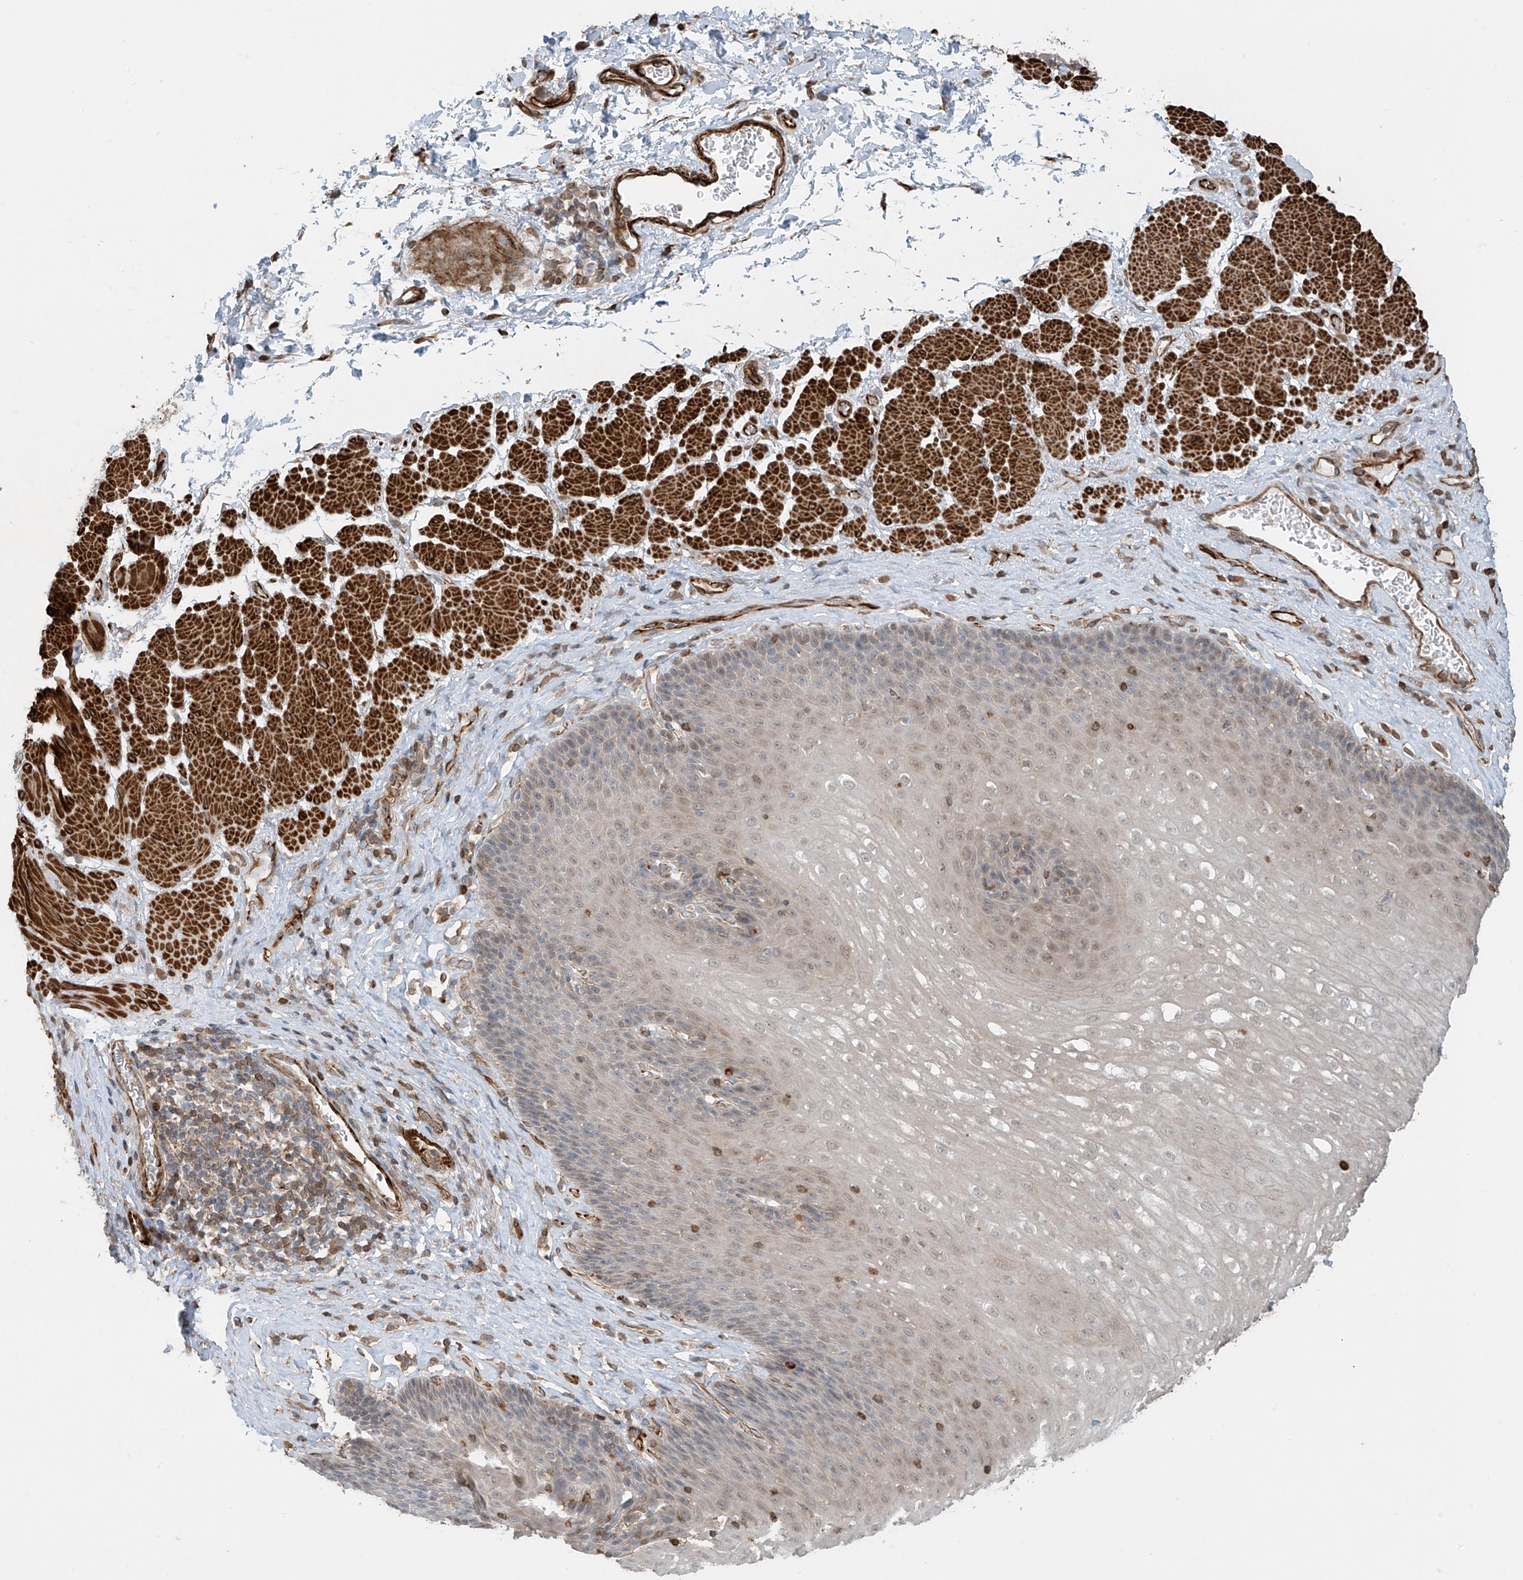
{"staining": {"intensity": "weak", "quantity": "<25%", "location": "cytoplasmic/membranous,nuclear"}, "tissue": "esophagus", "cell_type": "Squamous epithelial cells", "image_type": "normal", "snomed": [{"axis": "morphology", "description": "Normal tissue, NOS"}, {"axis": "topography", "description": "Esophagus"}], "caption": "Squamous epithelial cells show no significant positivity in normal esophagus.", "gene": "SH3BGRL3", "patient": {"sex": "female", "age": 66}}